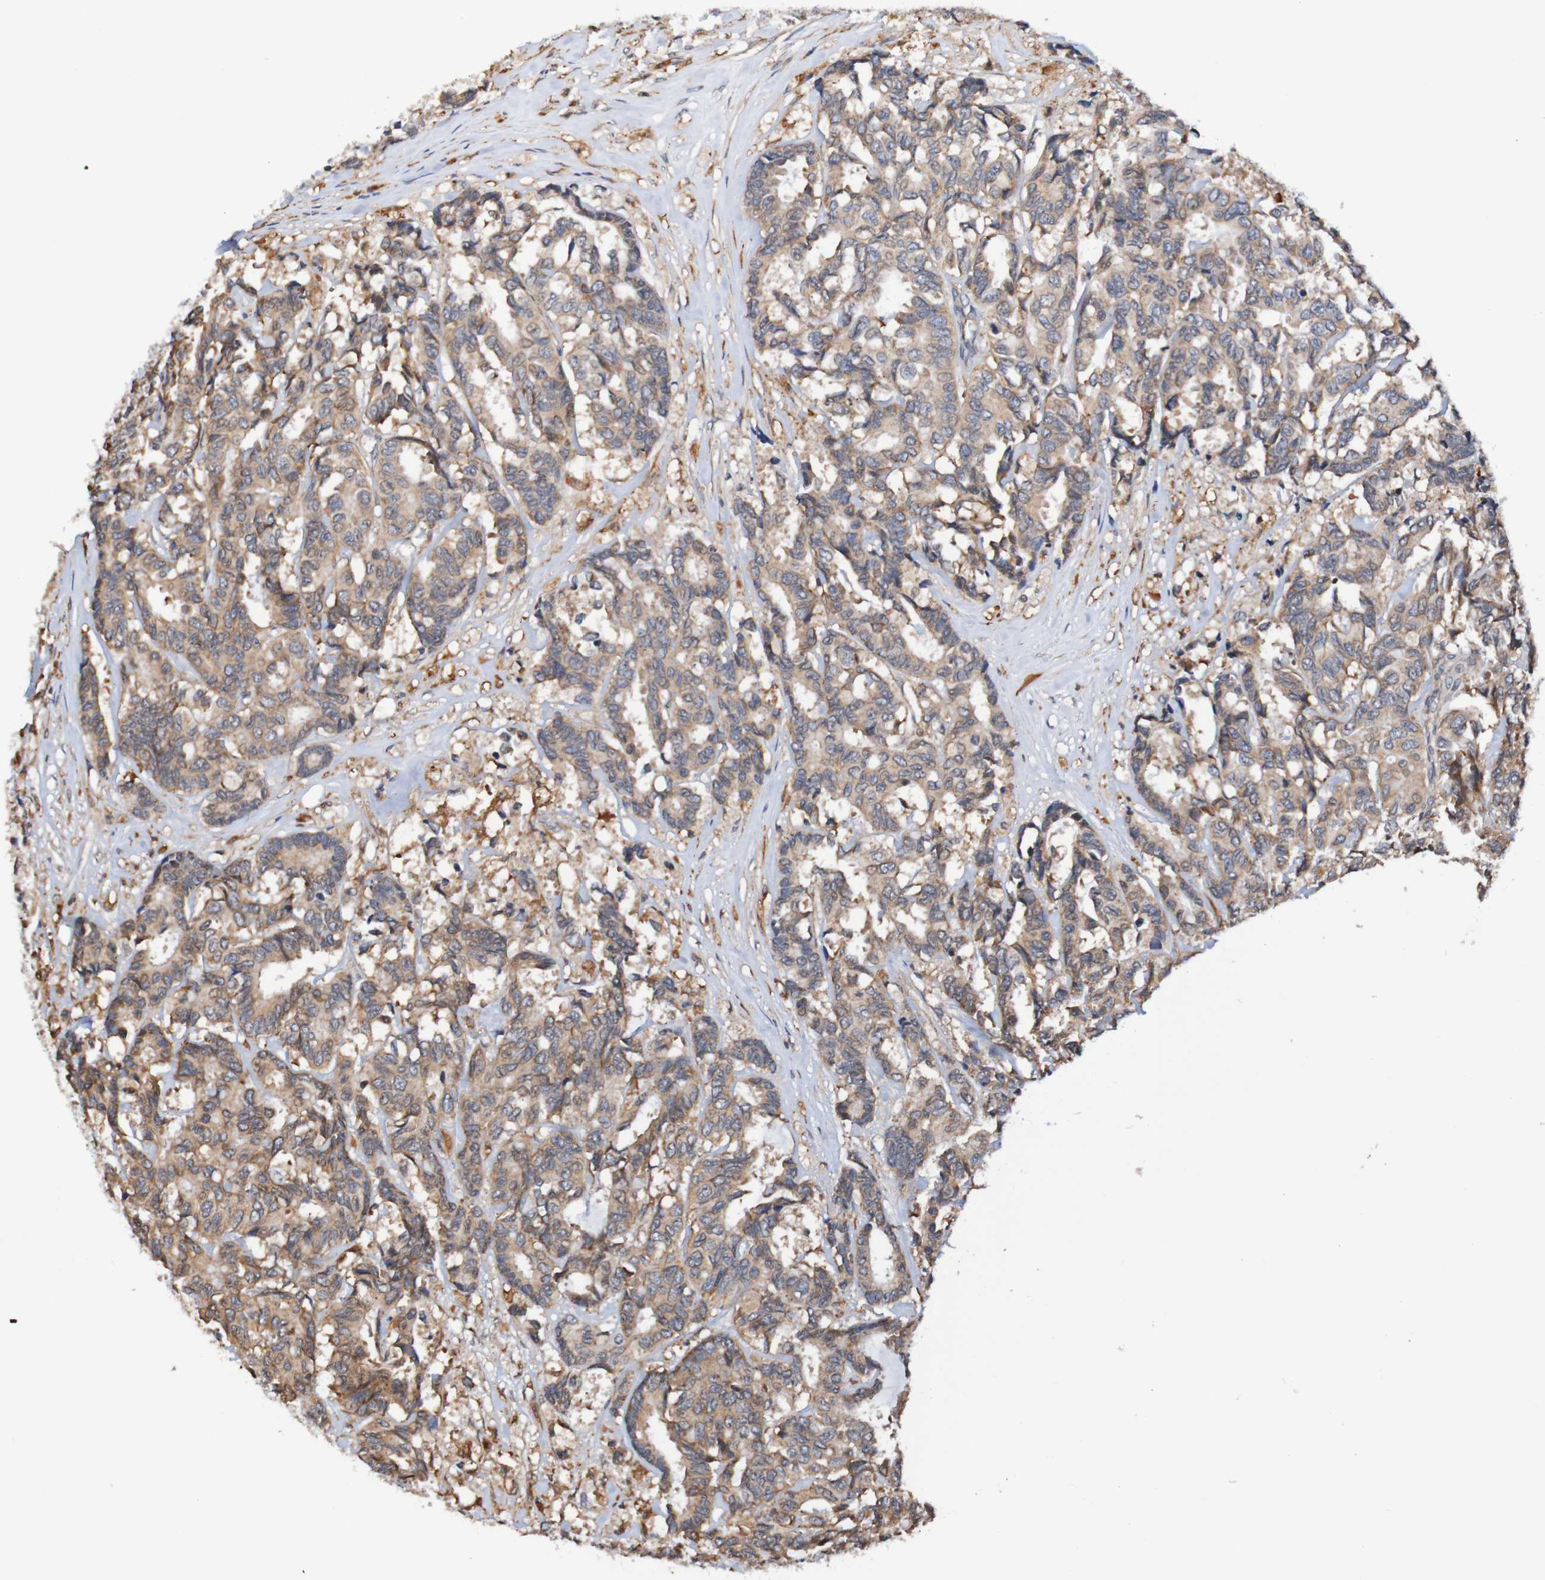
{"staining": {"intensity": "weak", "quantity": ">75%", "location": "cytoplasmic/membranous"}, "tissue": "breast cancer", "cell_type": "Tumor cells", "image_type": "cancer", "snomed": [{"axis": "morphology", "description": "Duct carcinoma"}, {"axis": "topography", "description": "Breast"}], "caption": "Protein staining of breast infiltrating ductal carcinoma tissue exhibits weak cytoplasmic/membranous staining in approximately >75% of tumor cells.", "gene": "AXIN1", "patient": {"sex": "female", "age": 87}}